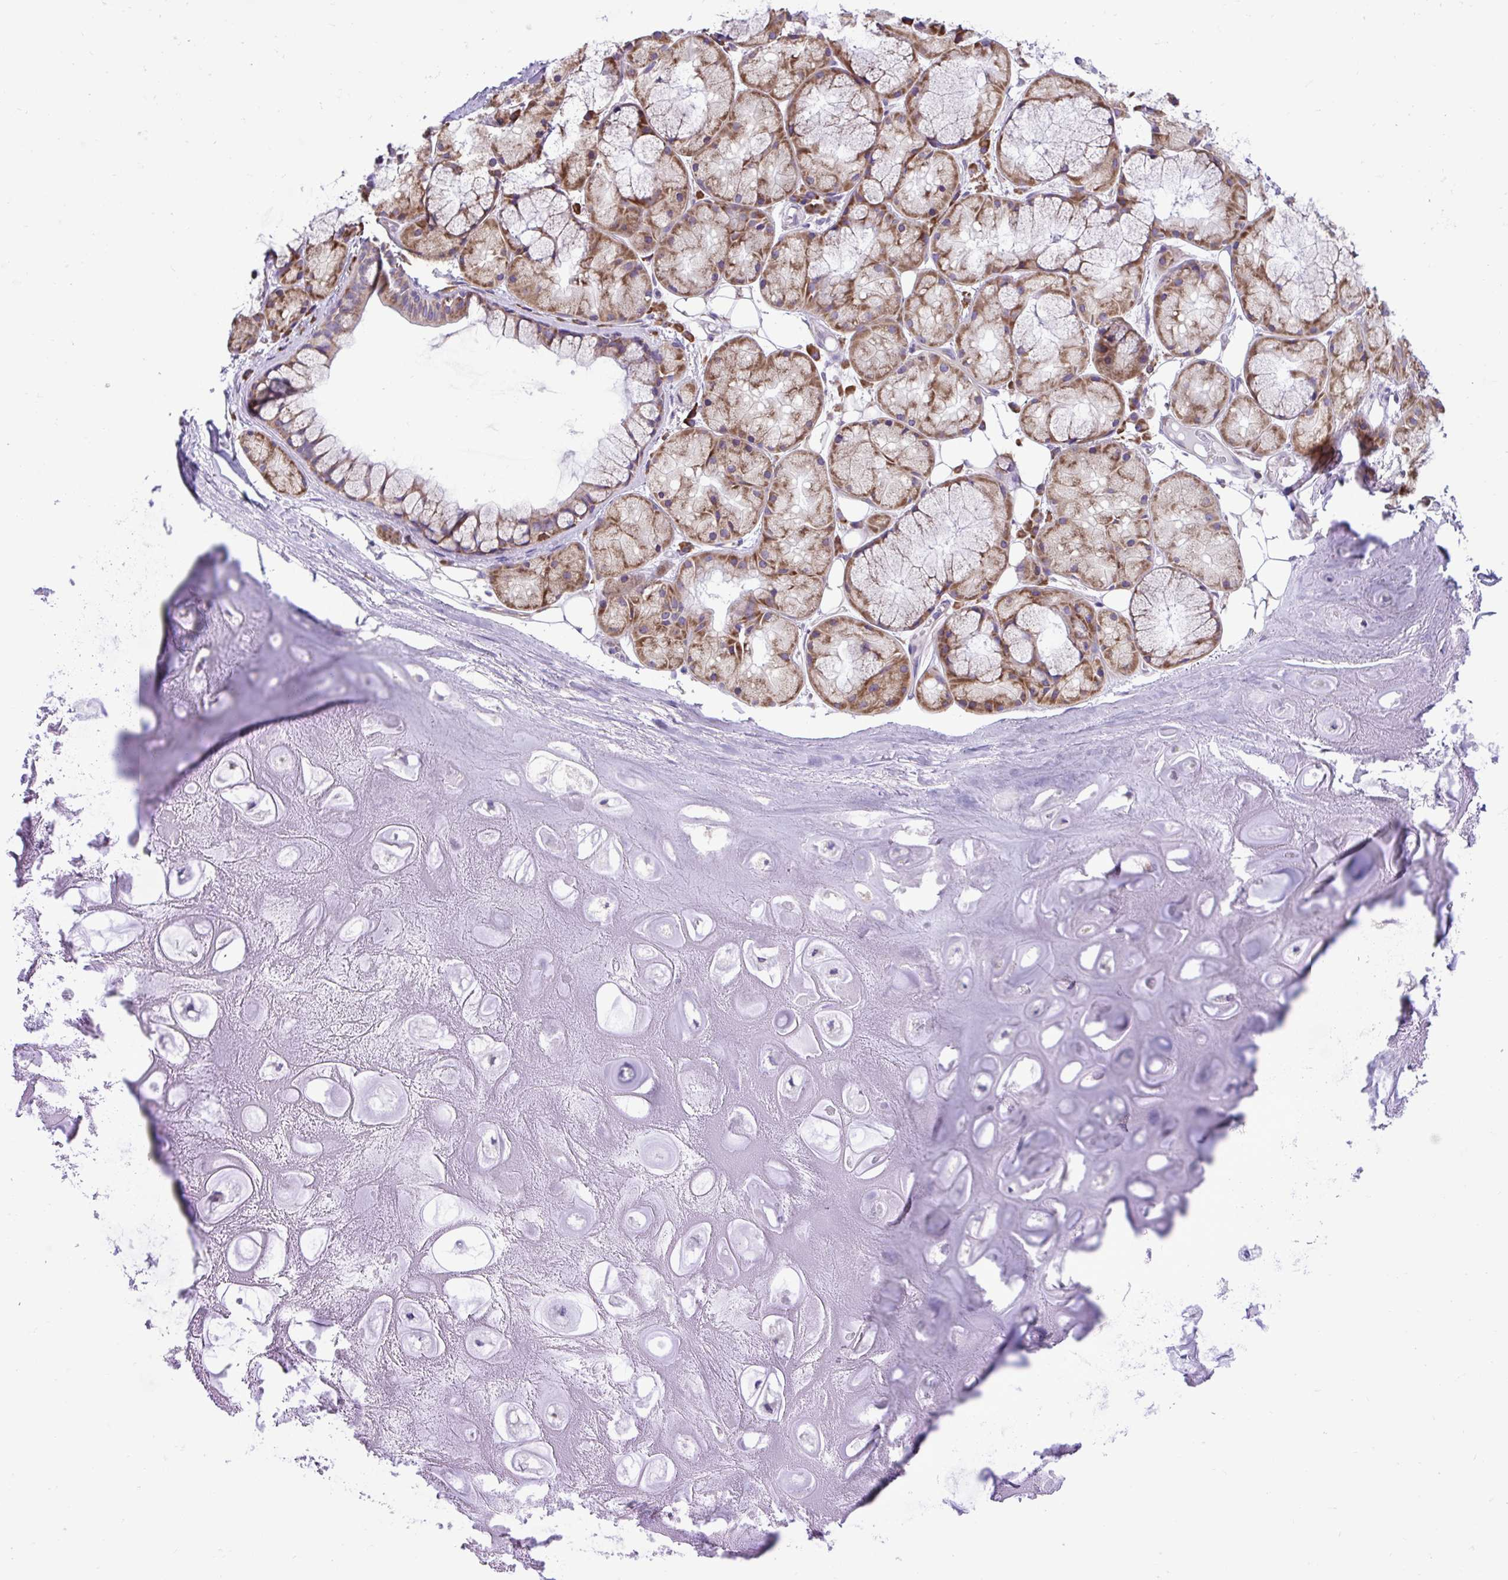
{"staining": {"intensity": "negative", "quantity": "none", "location": "none"}, "tissue": "adipose tissue", "cell_type": "Adipocytes", "image_type": "normal", "snomed": [{"axis": "morphology", "description": "Normal tissue, NOS"}, {"axis": "topography", "description": "Lymph node"}, {"axis": "topography", "description": "Cartilage tissue"}, {"axis": "topography", "description": "Nasopharynx"}], "caption": "A high-resolution histopathology image shows immunohistochemistry staining of unremarkable adipose tissue, which reveals no significant staining in adipocytes.", "gene": "RPL7", "patient": {"sex": "male", "age": 63}}